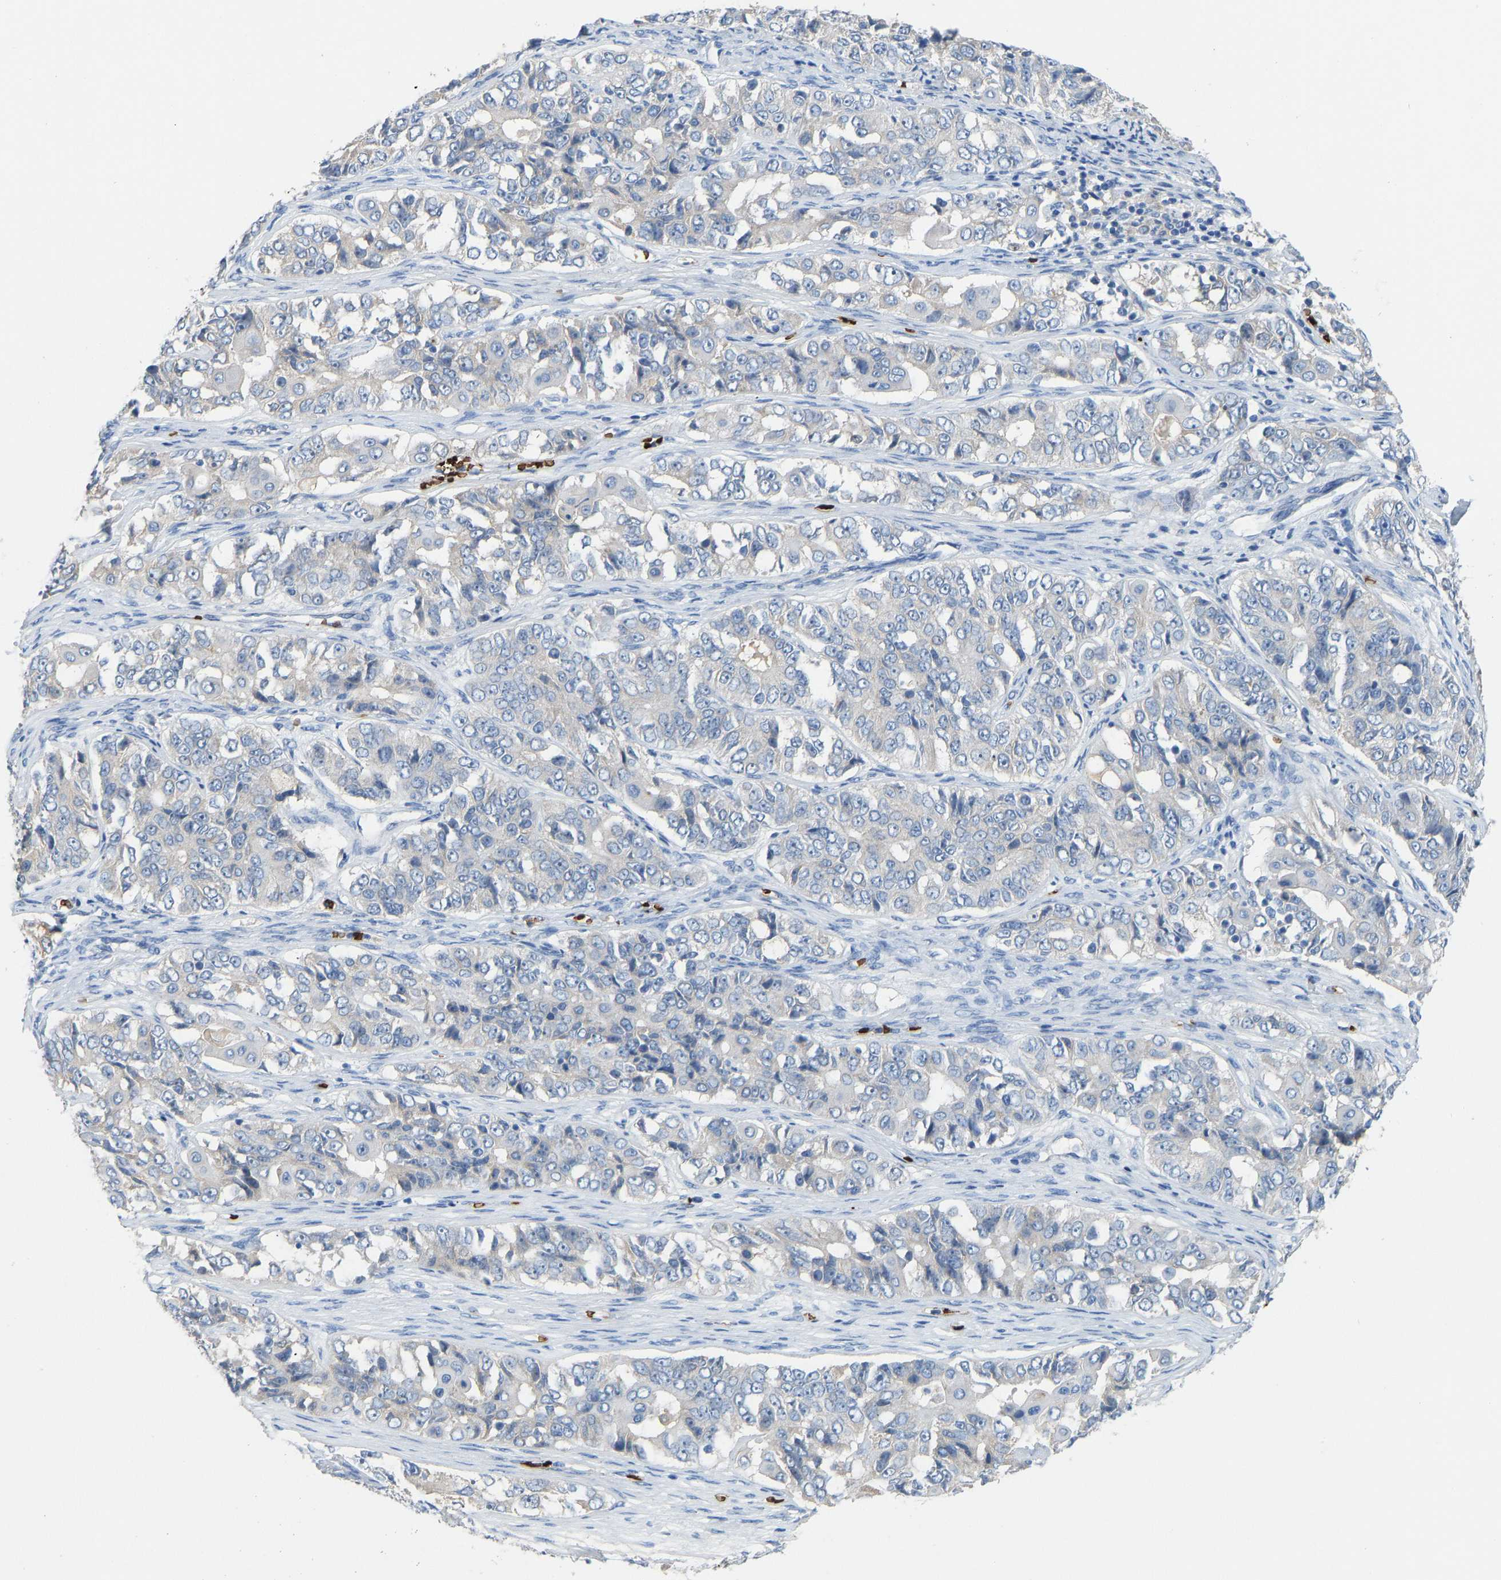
{"staining": {"intensity": "negative", "quantity": "none", "location": "none"}, "tissue": "ovarian cancer", "cell_type": "Tumor cells", "image_type": "cancer", "snomed": [{"axis": "morphology", "description": "Carcinoma, endometroid"}, {"axis": "topography", "description": "Ovary"}], "caption": "High magnification brightfield microscopy of ovarian cancer stained with DAB (brown) and counterstained with hematoxylin (blue): tumor cells show no significant staining.", "gene": "PIGS", "patient": {"sex": "female", "age": 51}}